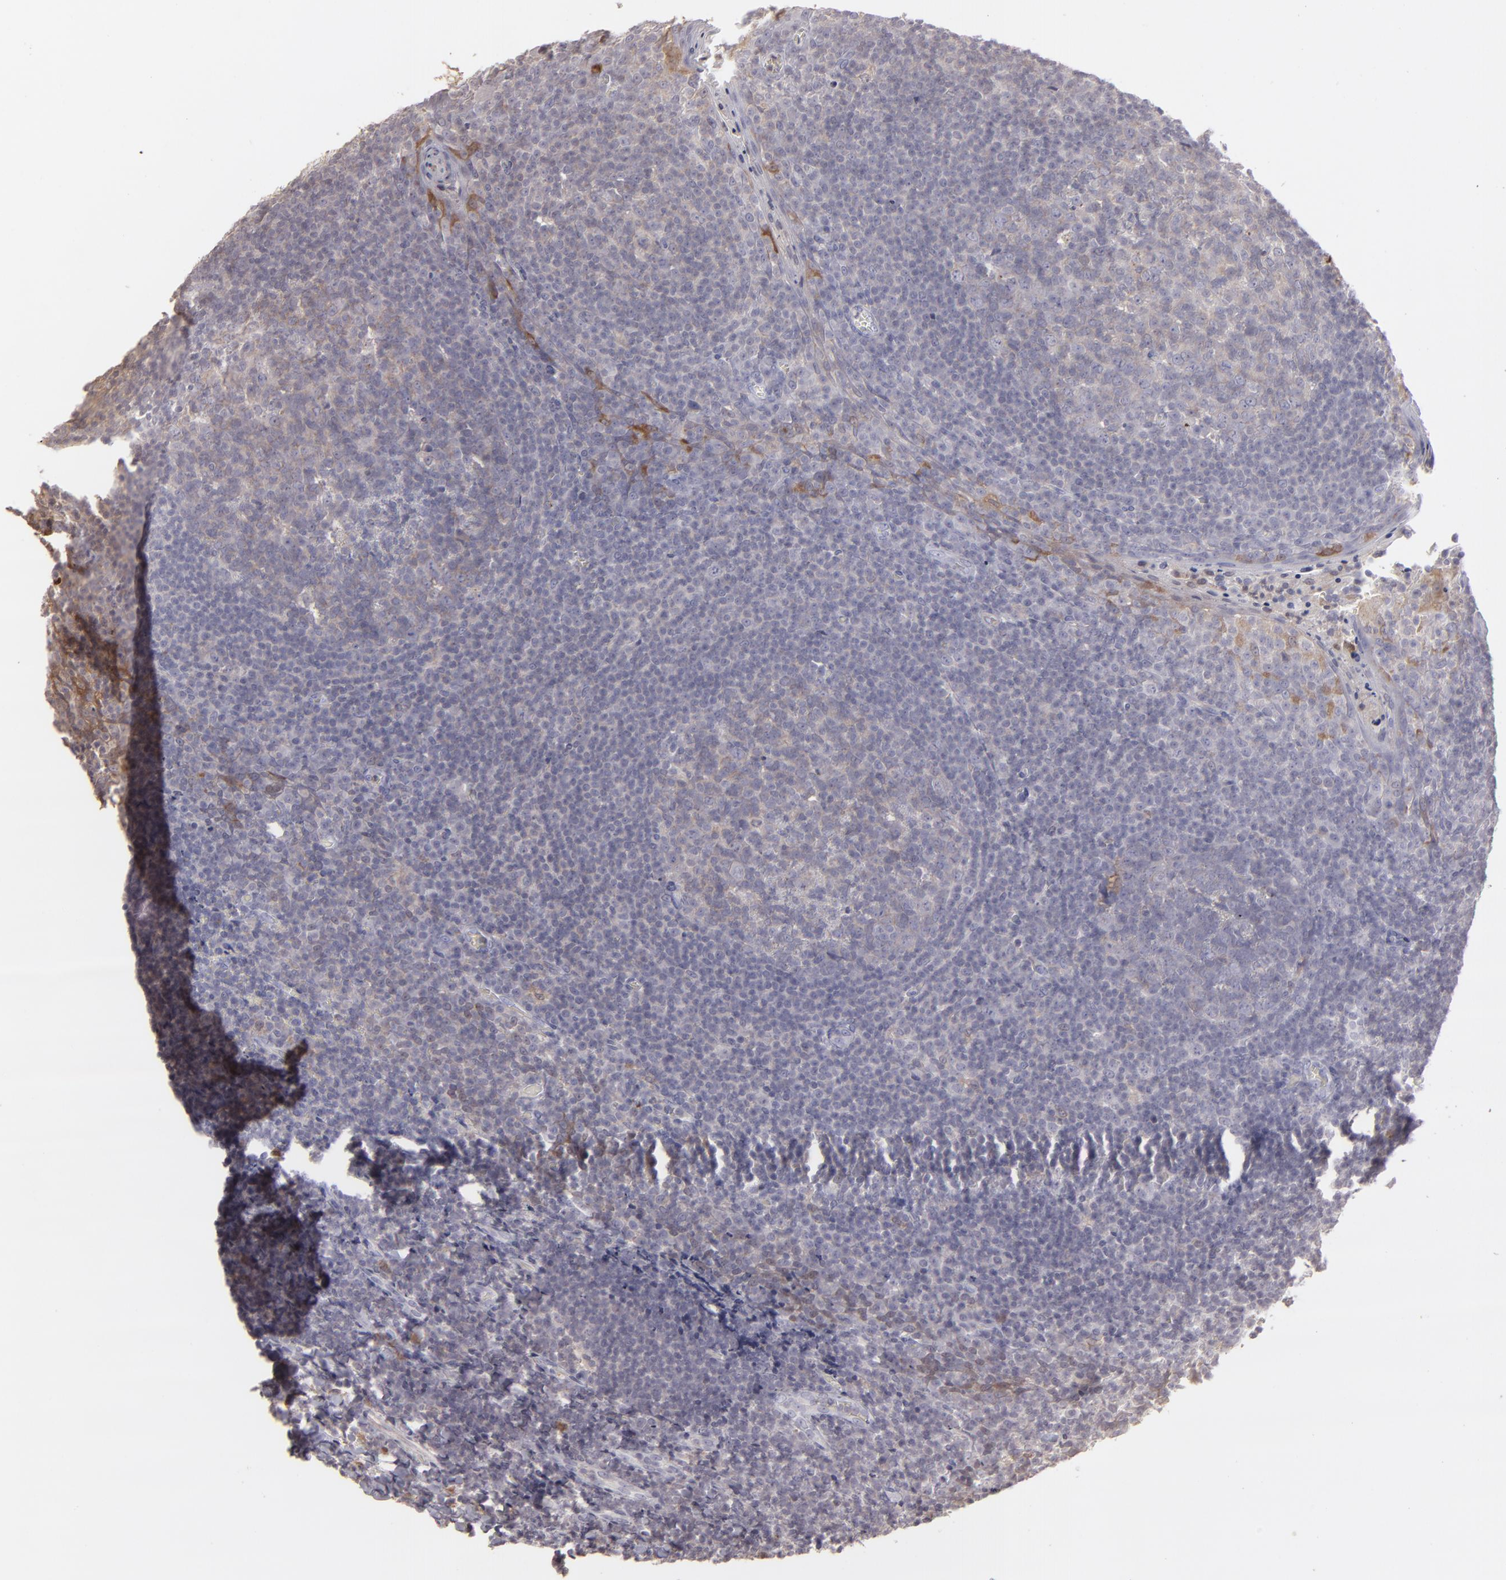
{"staining": {"intensity": "weak", "quantity": "25%-75%", "location": "cytoplasmic/membranous"}, "tissue": "tonsil", "cell_type": "Germinal center cells", "image_type": "normal", "snomed": [{"axis": "morphology", "description": "Normal tissue, NOS"}, {"axis": "topography", "description": "Tonsil"}], "caption": "Immunohistochemical staining of normal tonsil demonstrates 25%-75% levels of weak cytoplasmic/membranous protein staining in approximately 25%-75% of germinal center cells.", "gene": "SEMA3G", "patient": {"sex": "male", "age": 31}}